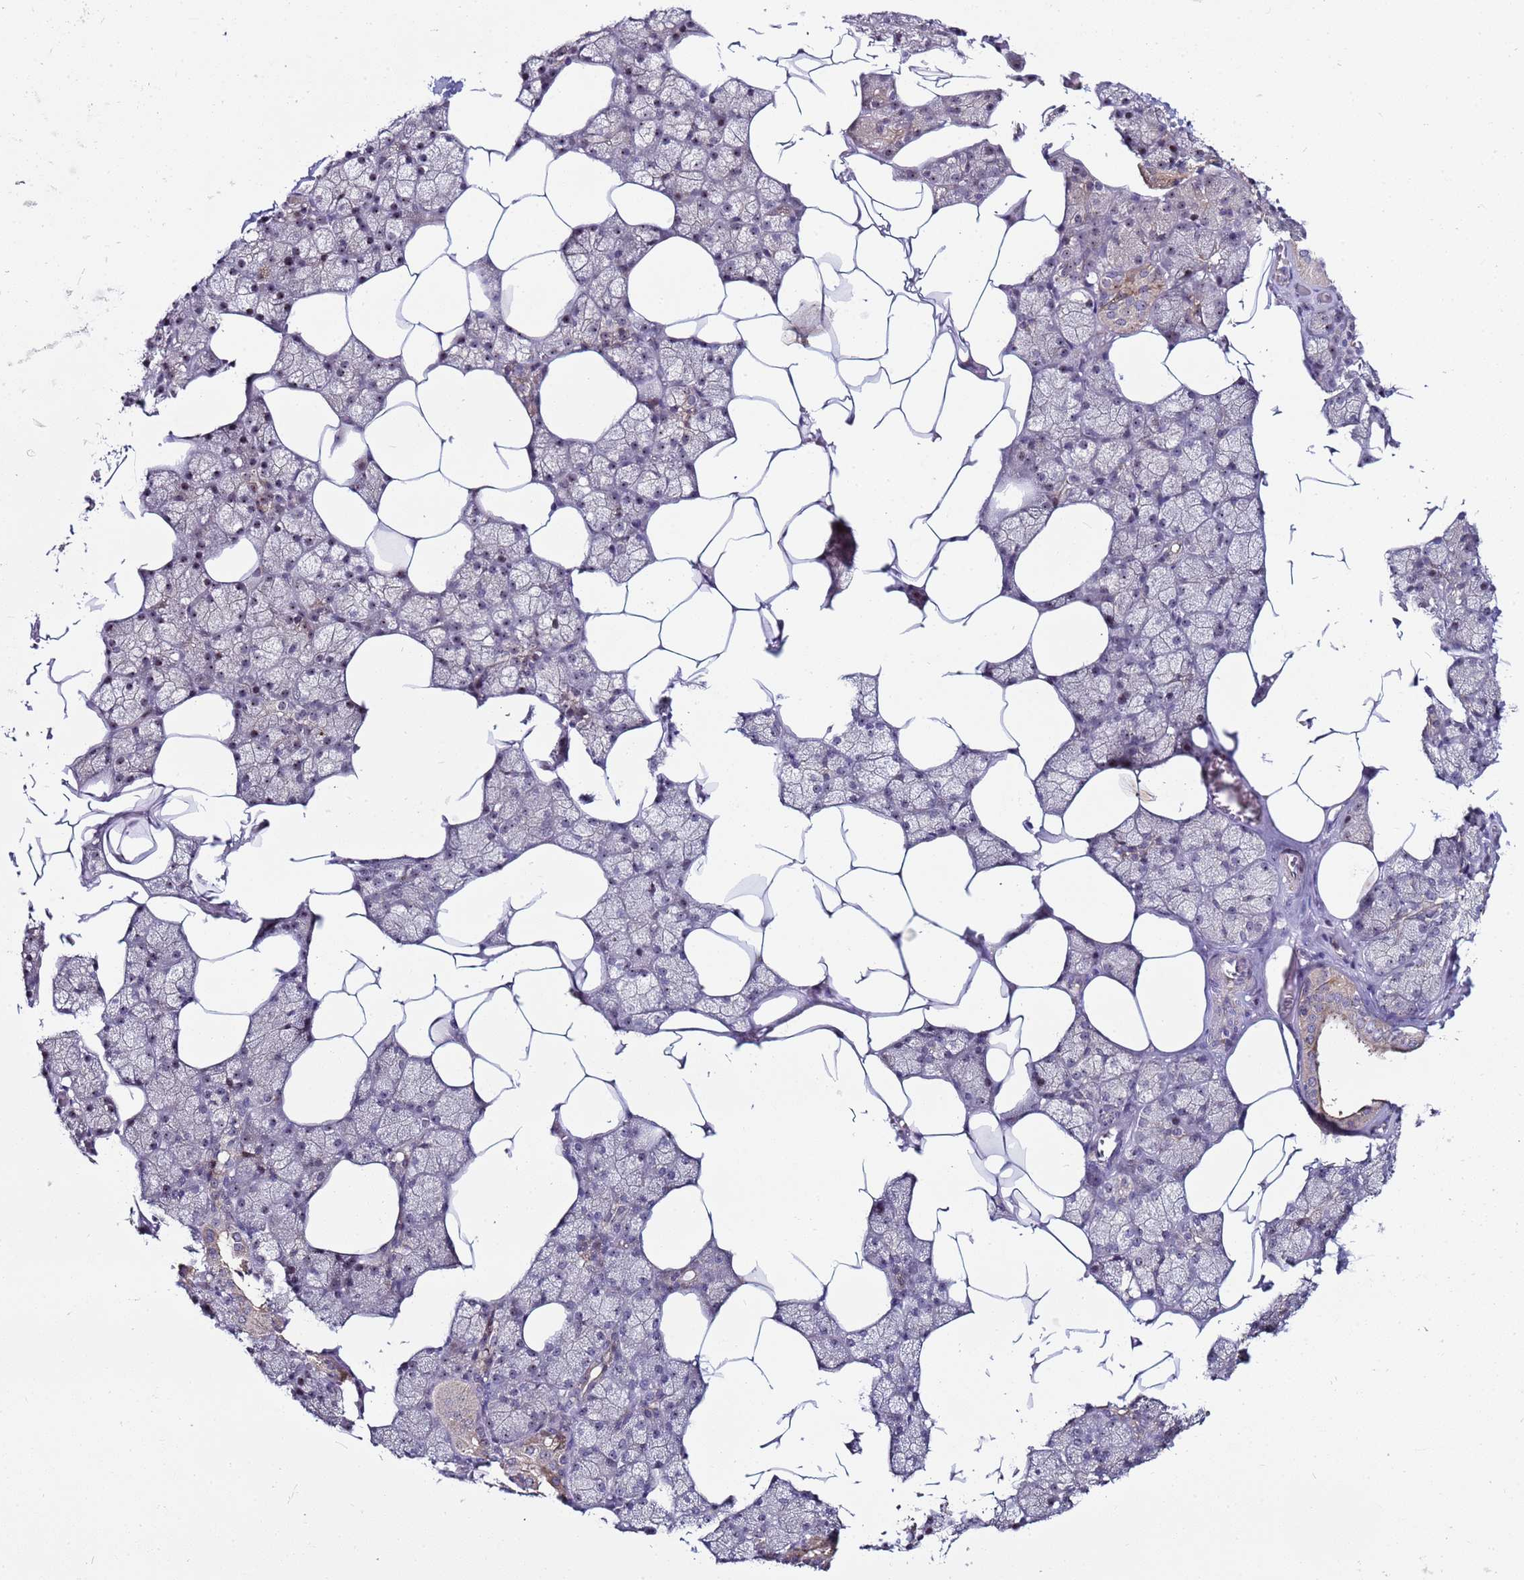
{"staining": {"intensity": "weak", "quantity": "<25%", "location": "cytoplasmic/membranous"}, "tissue": "salivary gland", "cell_type": "Glandular cells", "image_type": "normal", "snomed": [{"axis": "morphology", "description": "Normal tissue, NOS"}, {"axis": "topography", "description": "Salivary gland"}], "caption": "Immunohistochemistry (IHC) image of unremarkable salivary gland: human salivary gland stained with DAB reveals no significant protein expression in glandular cells.", "gene": "KRI1", "patient": {"sex": "male", "age": 62}}